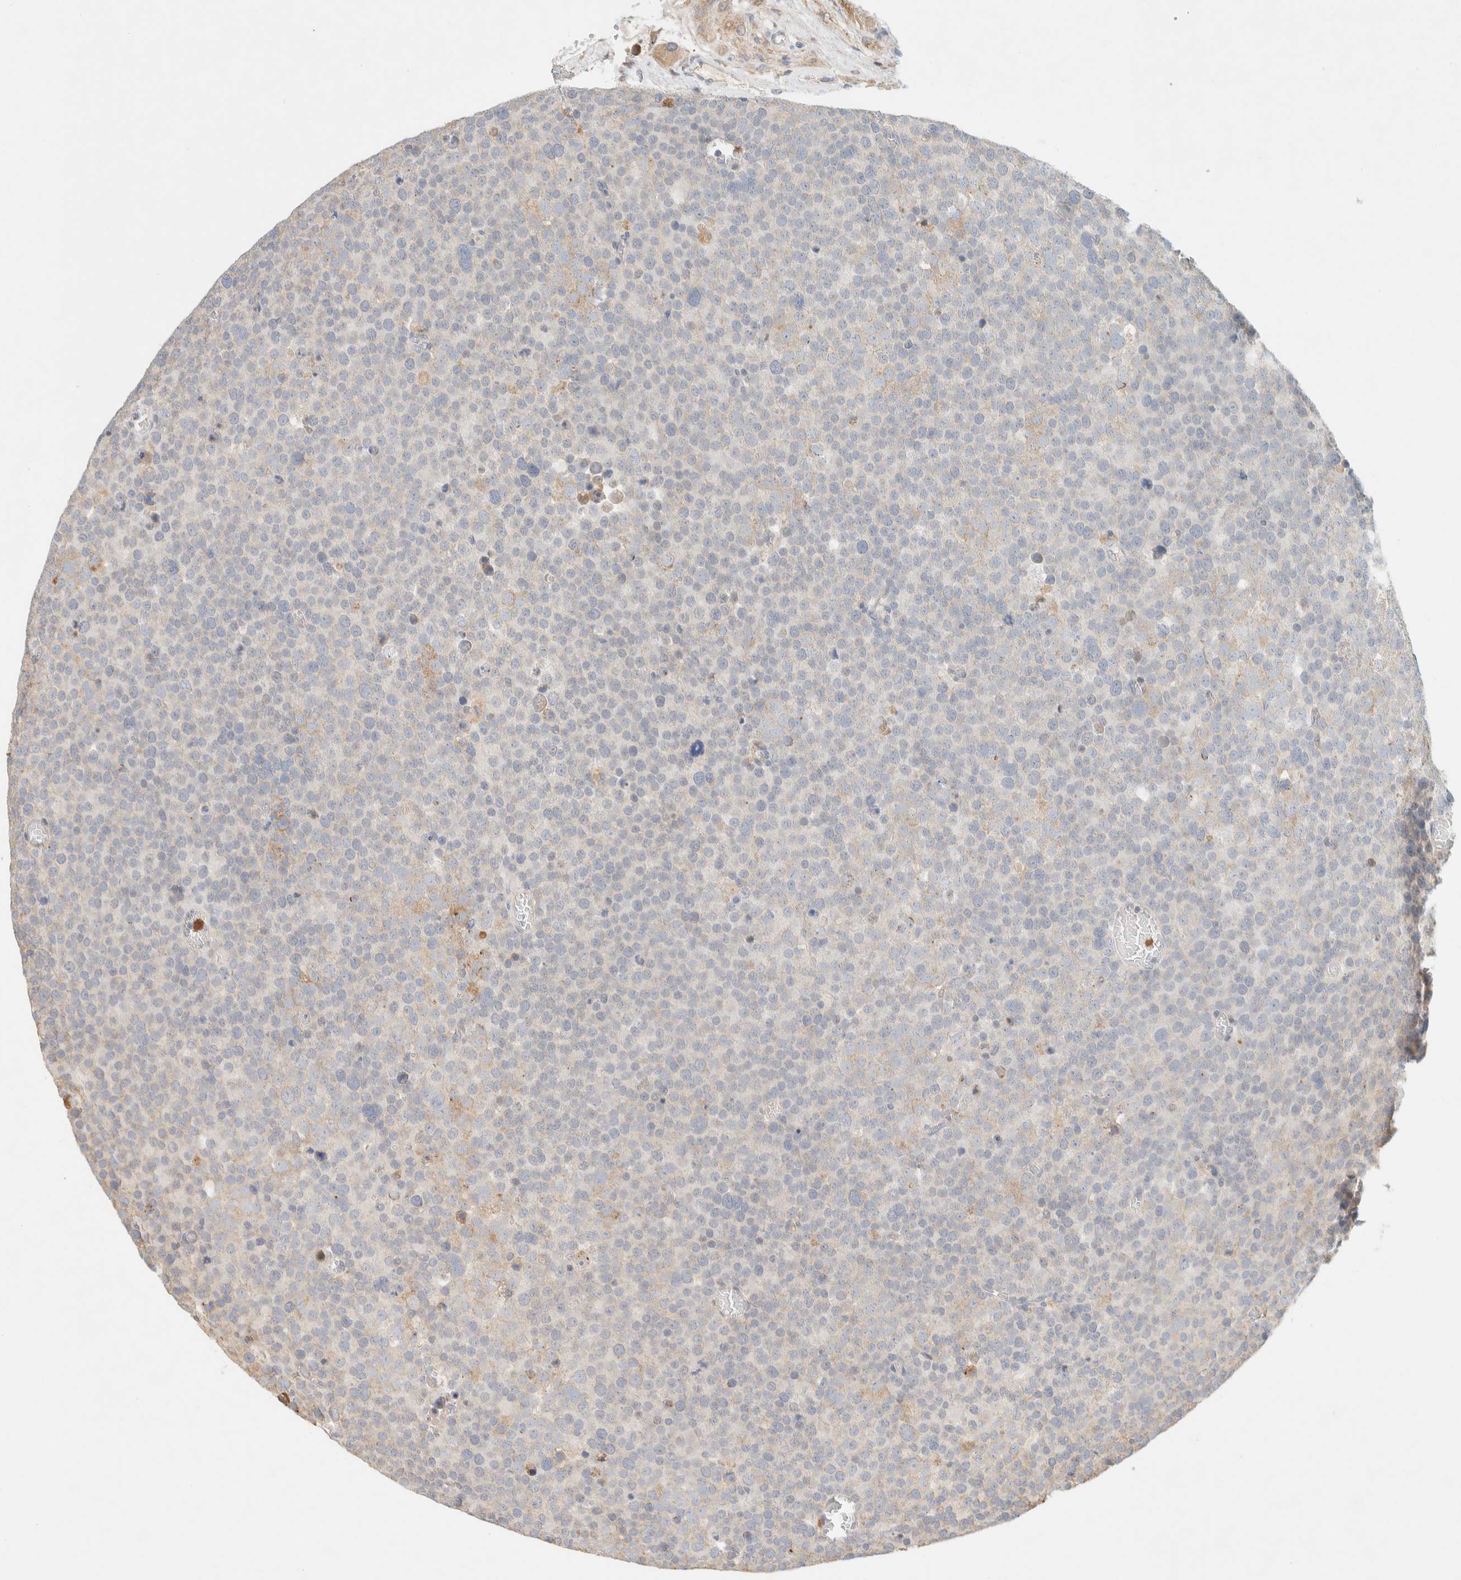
{"staining": {"intensity": "weak", "quantity": "<25%", "location": "cytoplasmic/membranous"}, "tissue": "testis cancer", "cell_type": "Tumor cells", "image_type": "cancer", "snomed": [{"axis": "morphology", "description": "Seminoma, NOS"}, {"axis": "topography", "description": "Testis"}], "caption": "Immunohistochemistry micrograph of neoplastic tissue: human testis seminoma stained with DAB (3,3'-diaminobenzidine) shows no significant protein positivity in tumor cells.", "gene": "TTC3", "patient": {"sex": "male", "age": 71}}